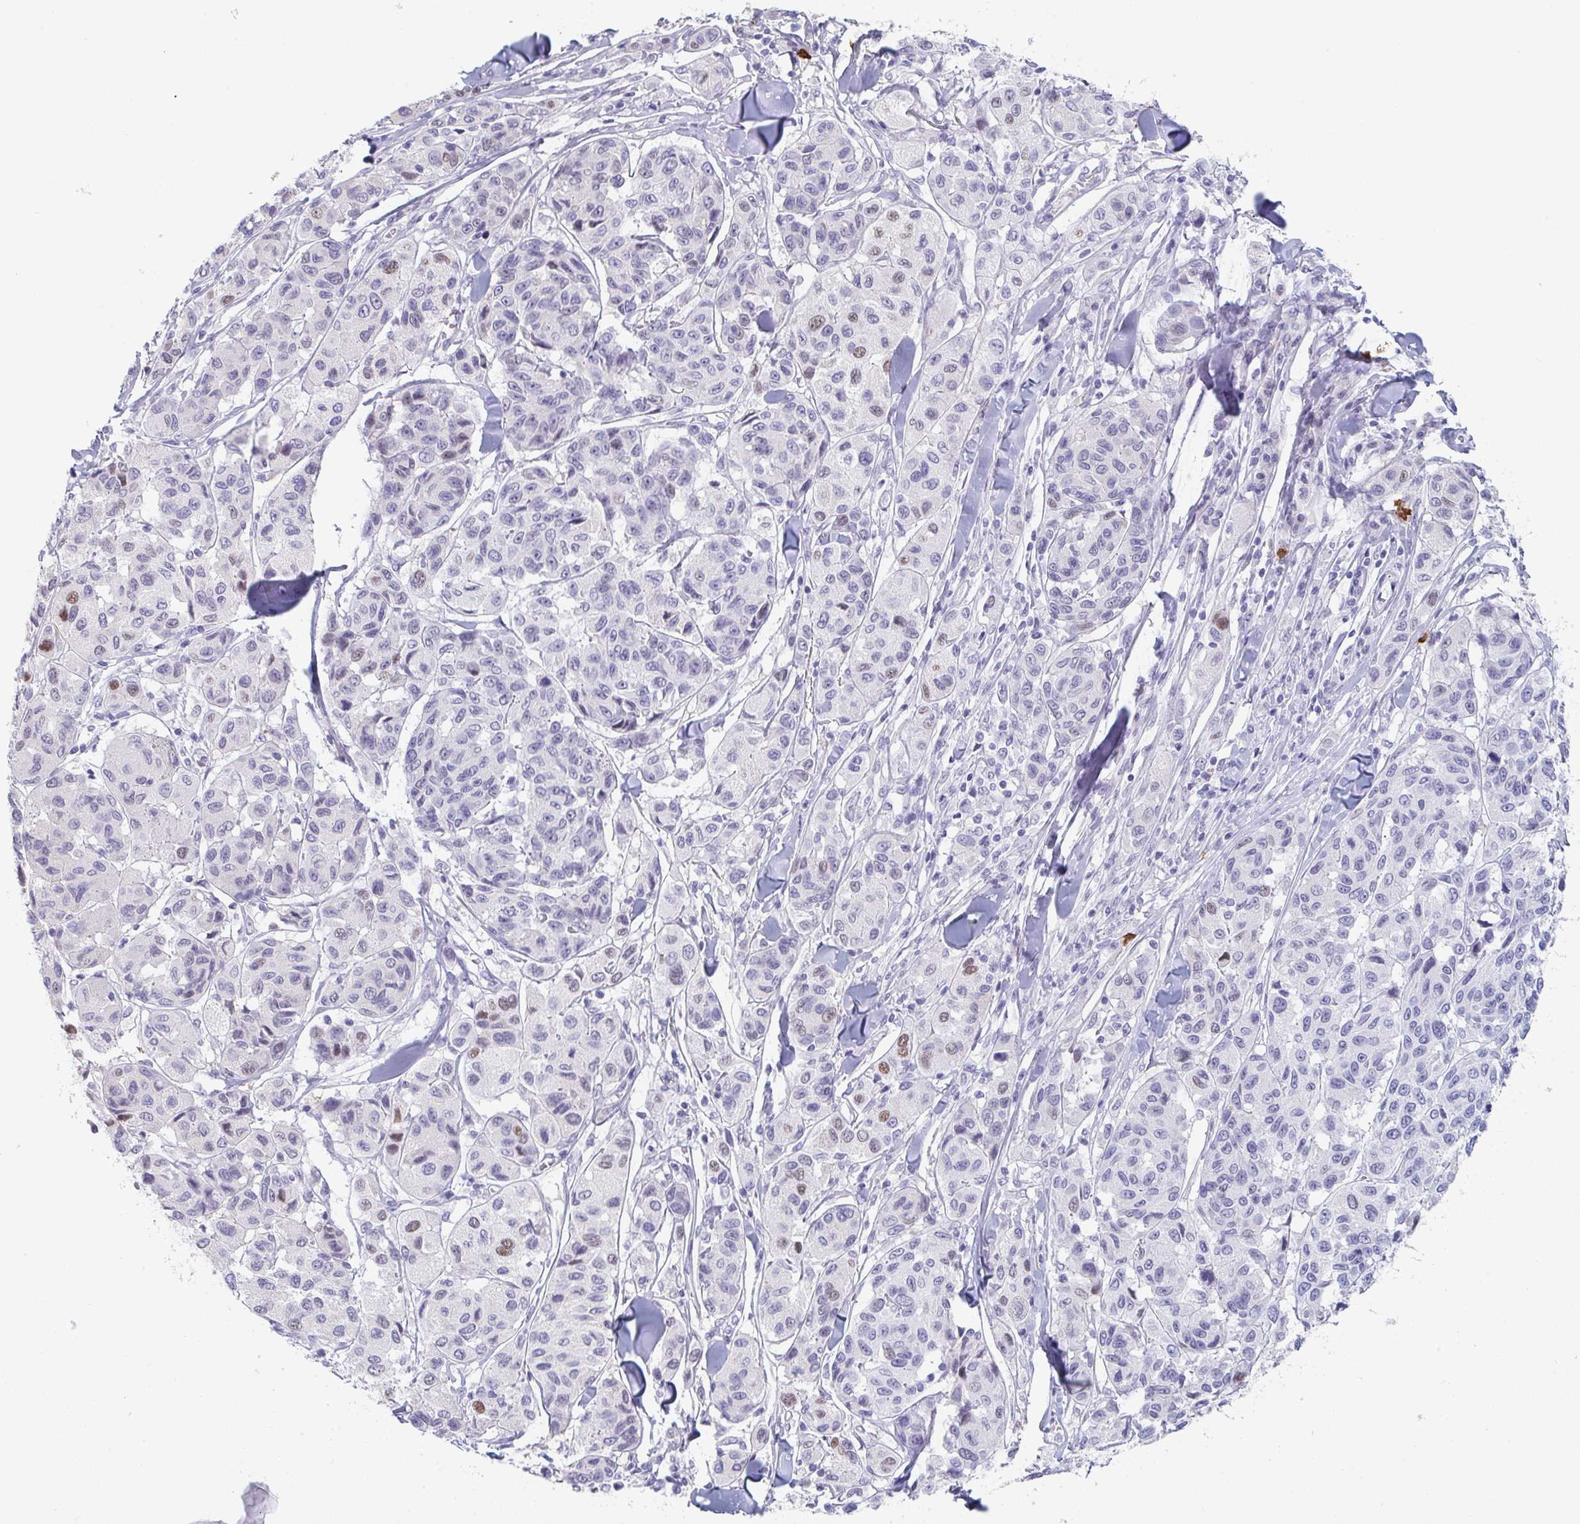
{"staining": {"intensity": "moderate", "quantity": "<25%", "location": "nuclear"}, "tissue": "melanoma", "cell_type": "Tumor cells", "image_type": "cancer", "snomed": [{"axis": "morphology", "description": "Malignant melanoma, NOS"}, {"axis": "topography", "description": "Skin"}], "caption": "A brown stain highlights moderate nuclear staining of a protein in melanoma tumor cells.", "gene": "RUBCN", "patient": {"sex": "female", "age": 66}}